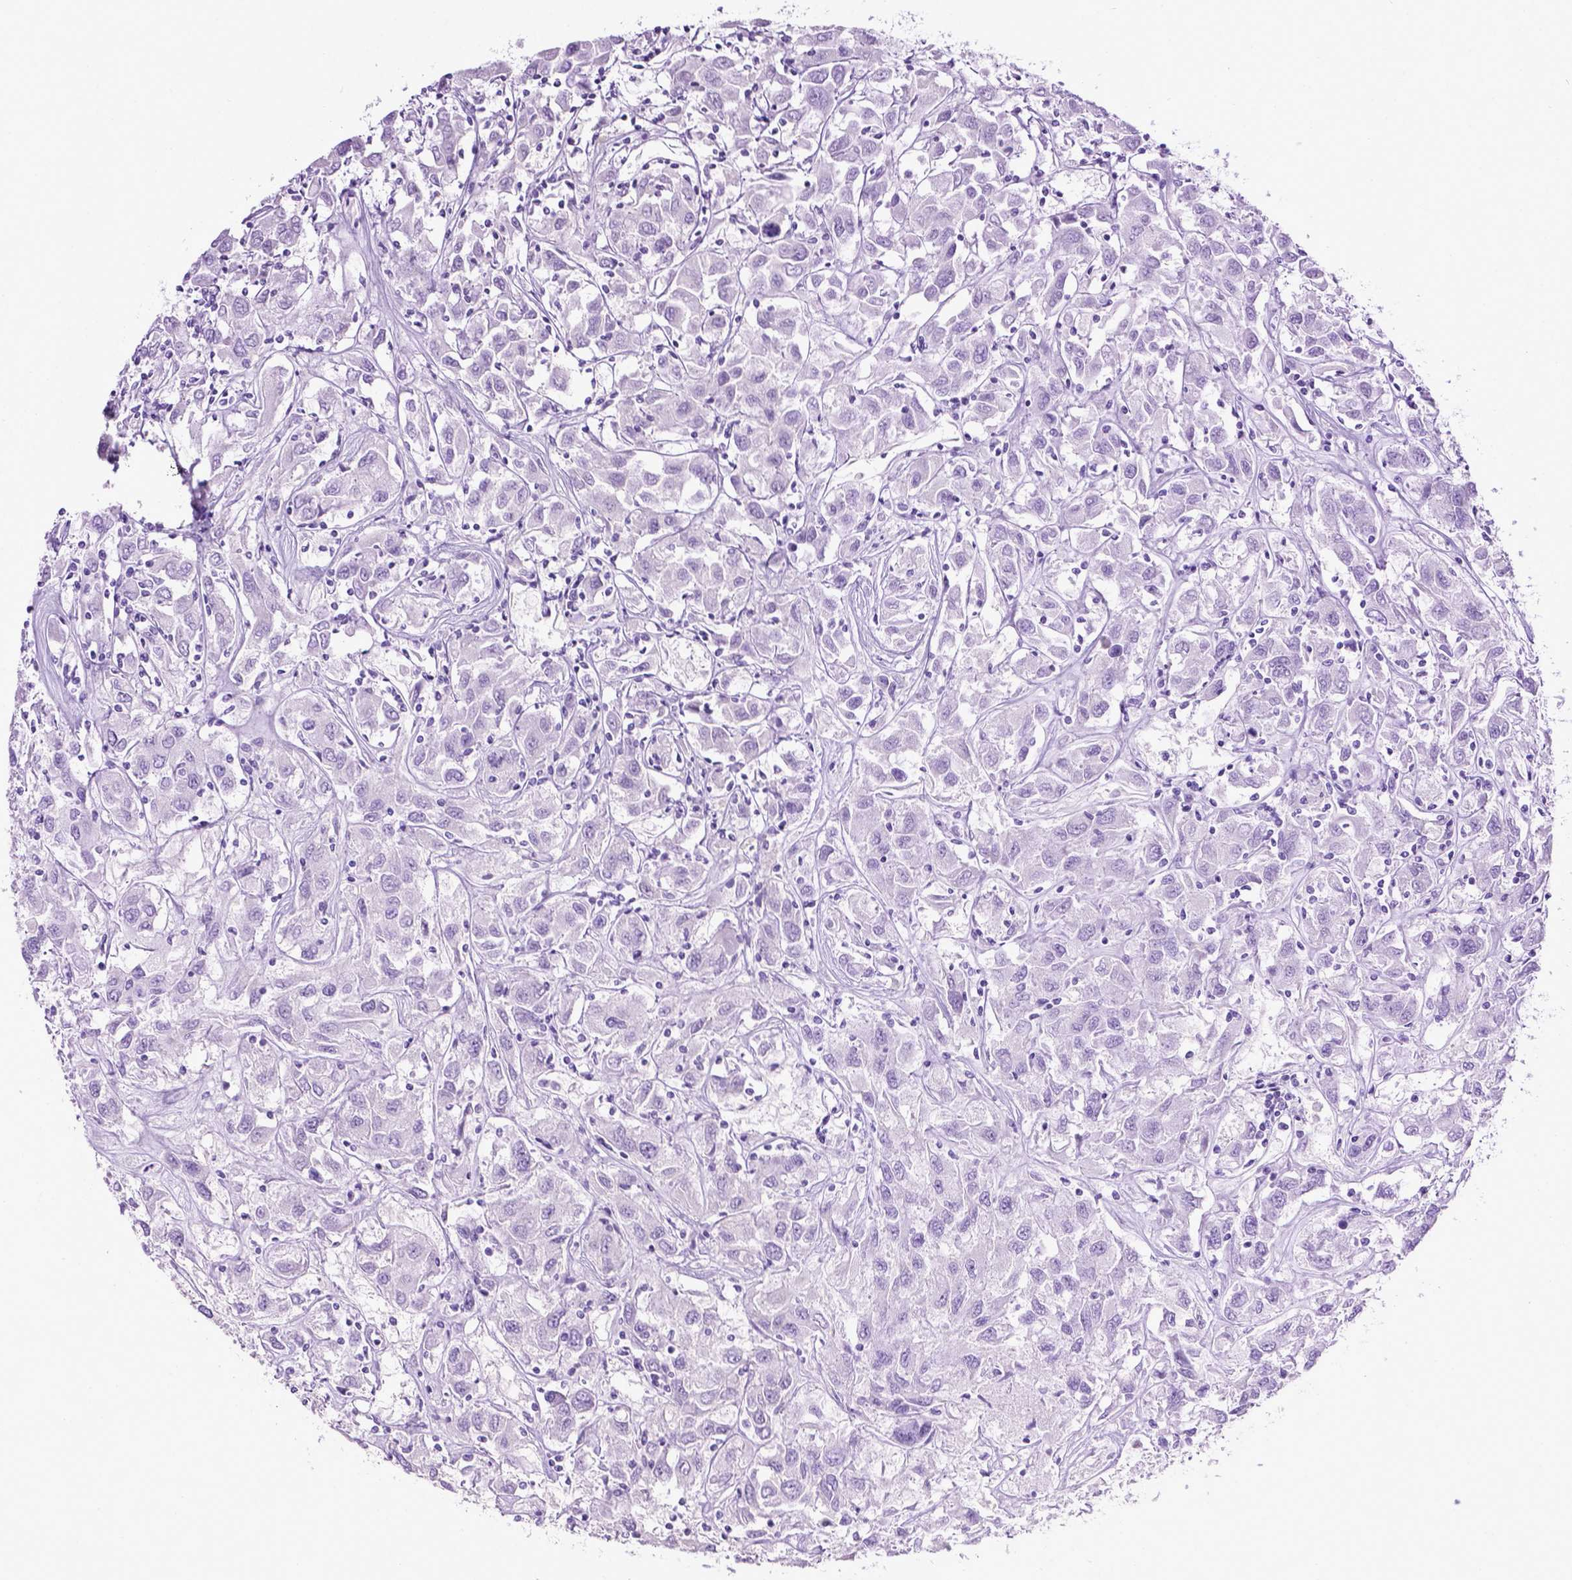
{"staining": {"intensity": "negative", "quantity": "none", "location": "none"}, "tissue": "renal cancer", "cell_type": "Tumor cells", "image_type": "cancer", "snomed": [{"axis": "morphology", "description": "Adenocarcinoma, NOS"}, {"axis": "topography", "description": "Kidney"}], "caption": "Immunohistochemistry (IHC) micrograph of renal cancer (adenocarcinoma) stained for a protein (brown), which exhibits no positivity in tumor cells. (DAB (3,3'-diaminobenzidine) IHC with hematoxylin counter stain).", "gene": "LELP1", "patient": {"sex": "female", "age": 76}}